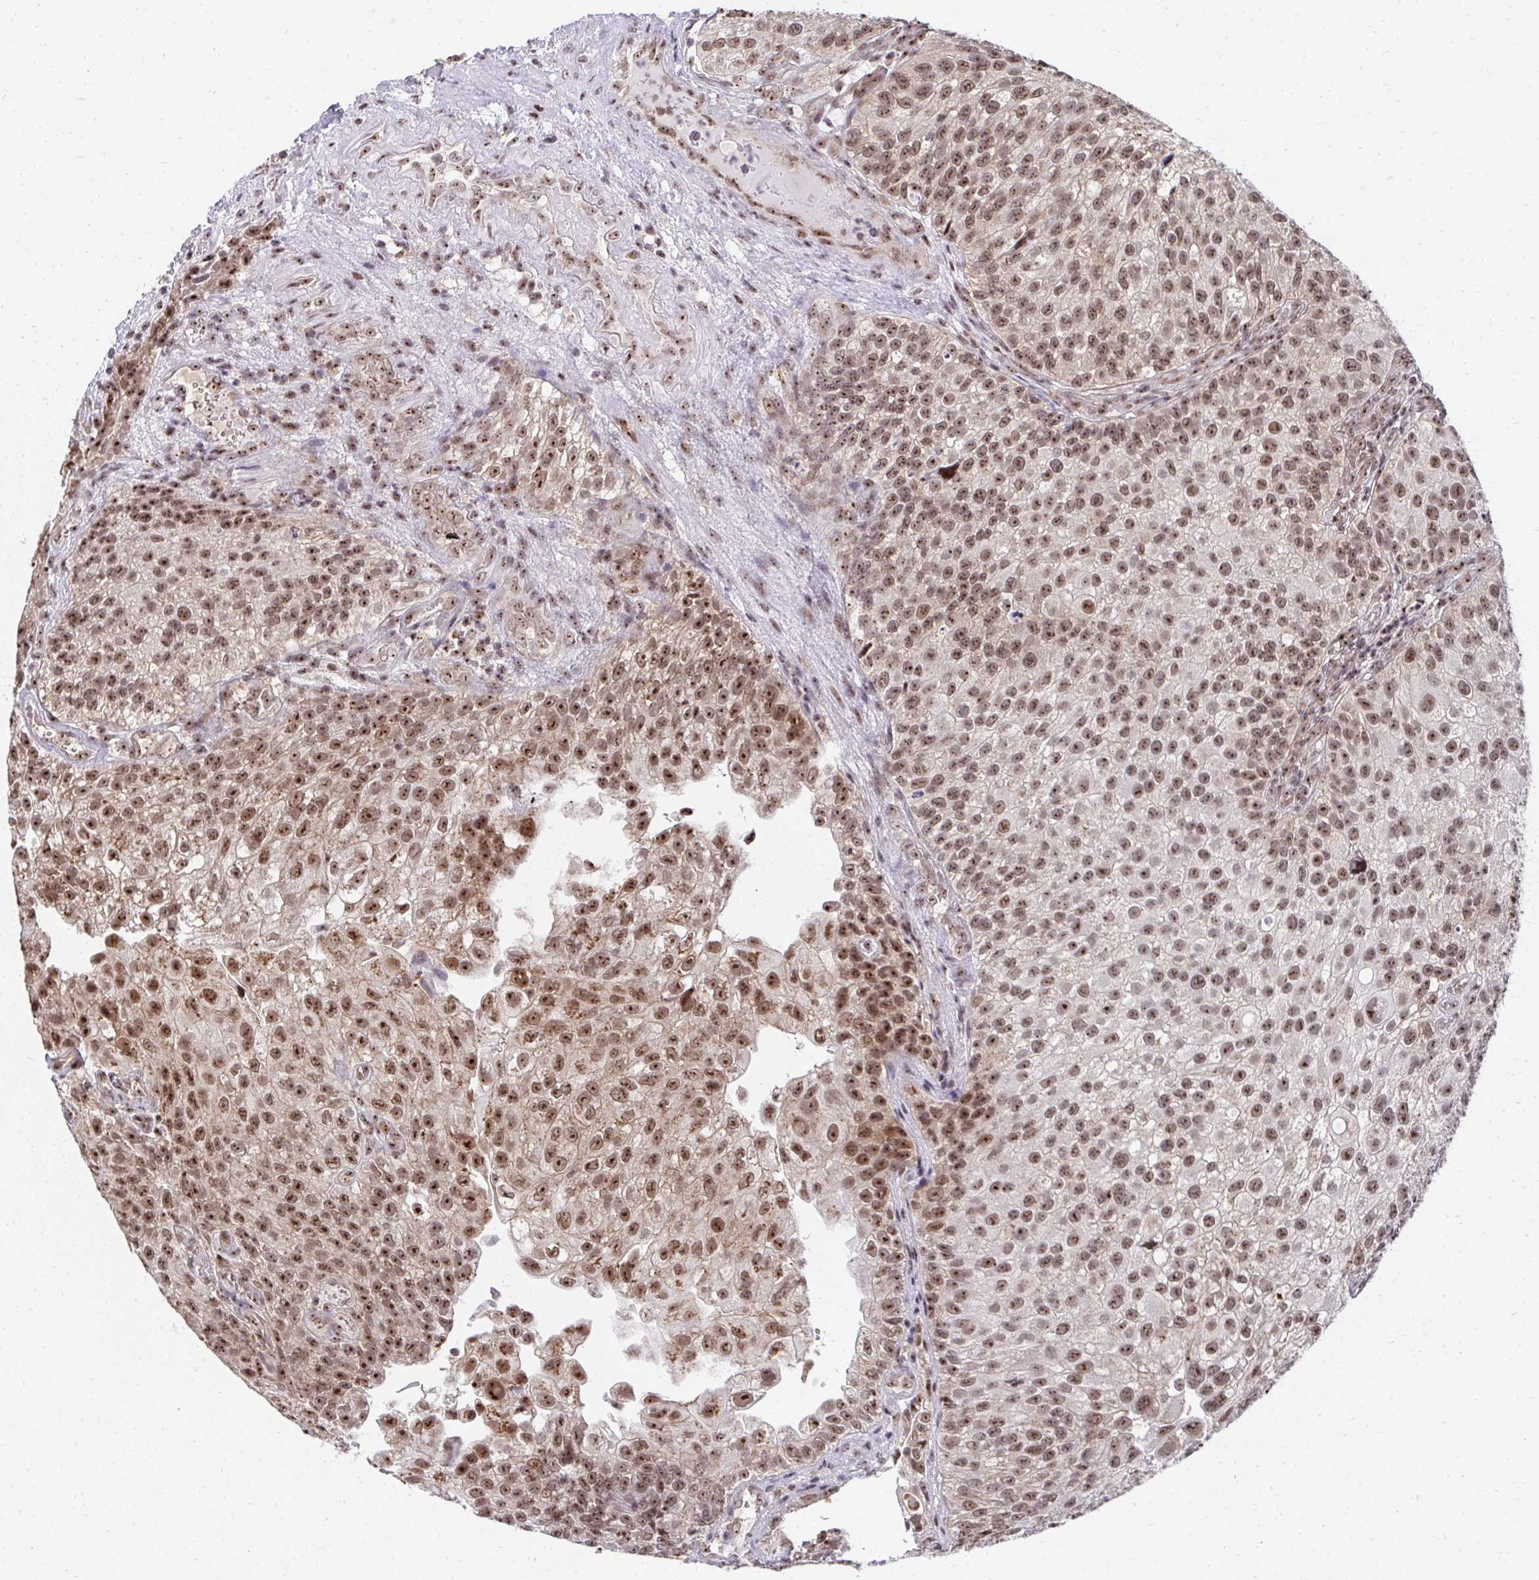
{"staining": {"intensity": "moderate", "quantity": ">75%", "location": "nuclear"}, "tissue": "urothelial cancer", "cell_type": "Tumor cells", "image_type": "cancer", "snomed": [{"axis": "morphology", "description": "Urothelial carcinoma, NOS"}, {"axis": "topography", "description": "Urinary bladder"}], "caption": "There is medium levels of moderate nuclear positivity in tumor cells of transitional cell carcinoma, as demonstrated by immunohistochemical staining (brown color).", "gene": "HIRA", "patient": {"sex": "male", "age": 87}}